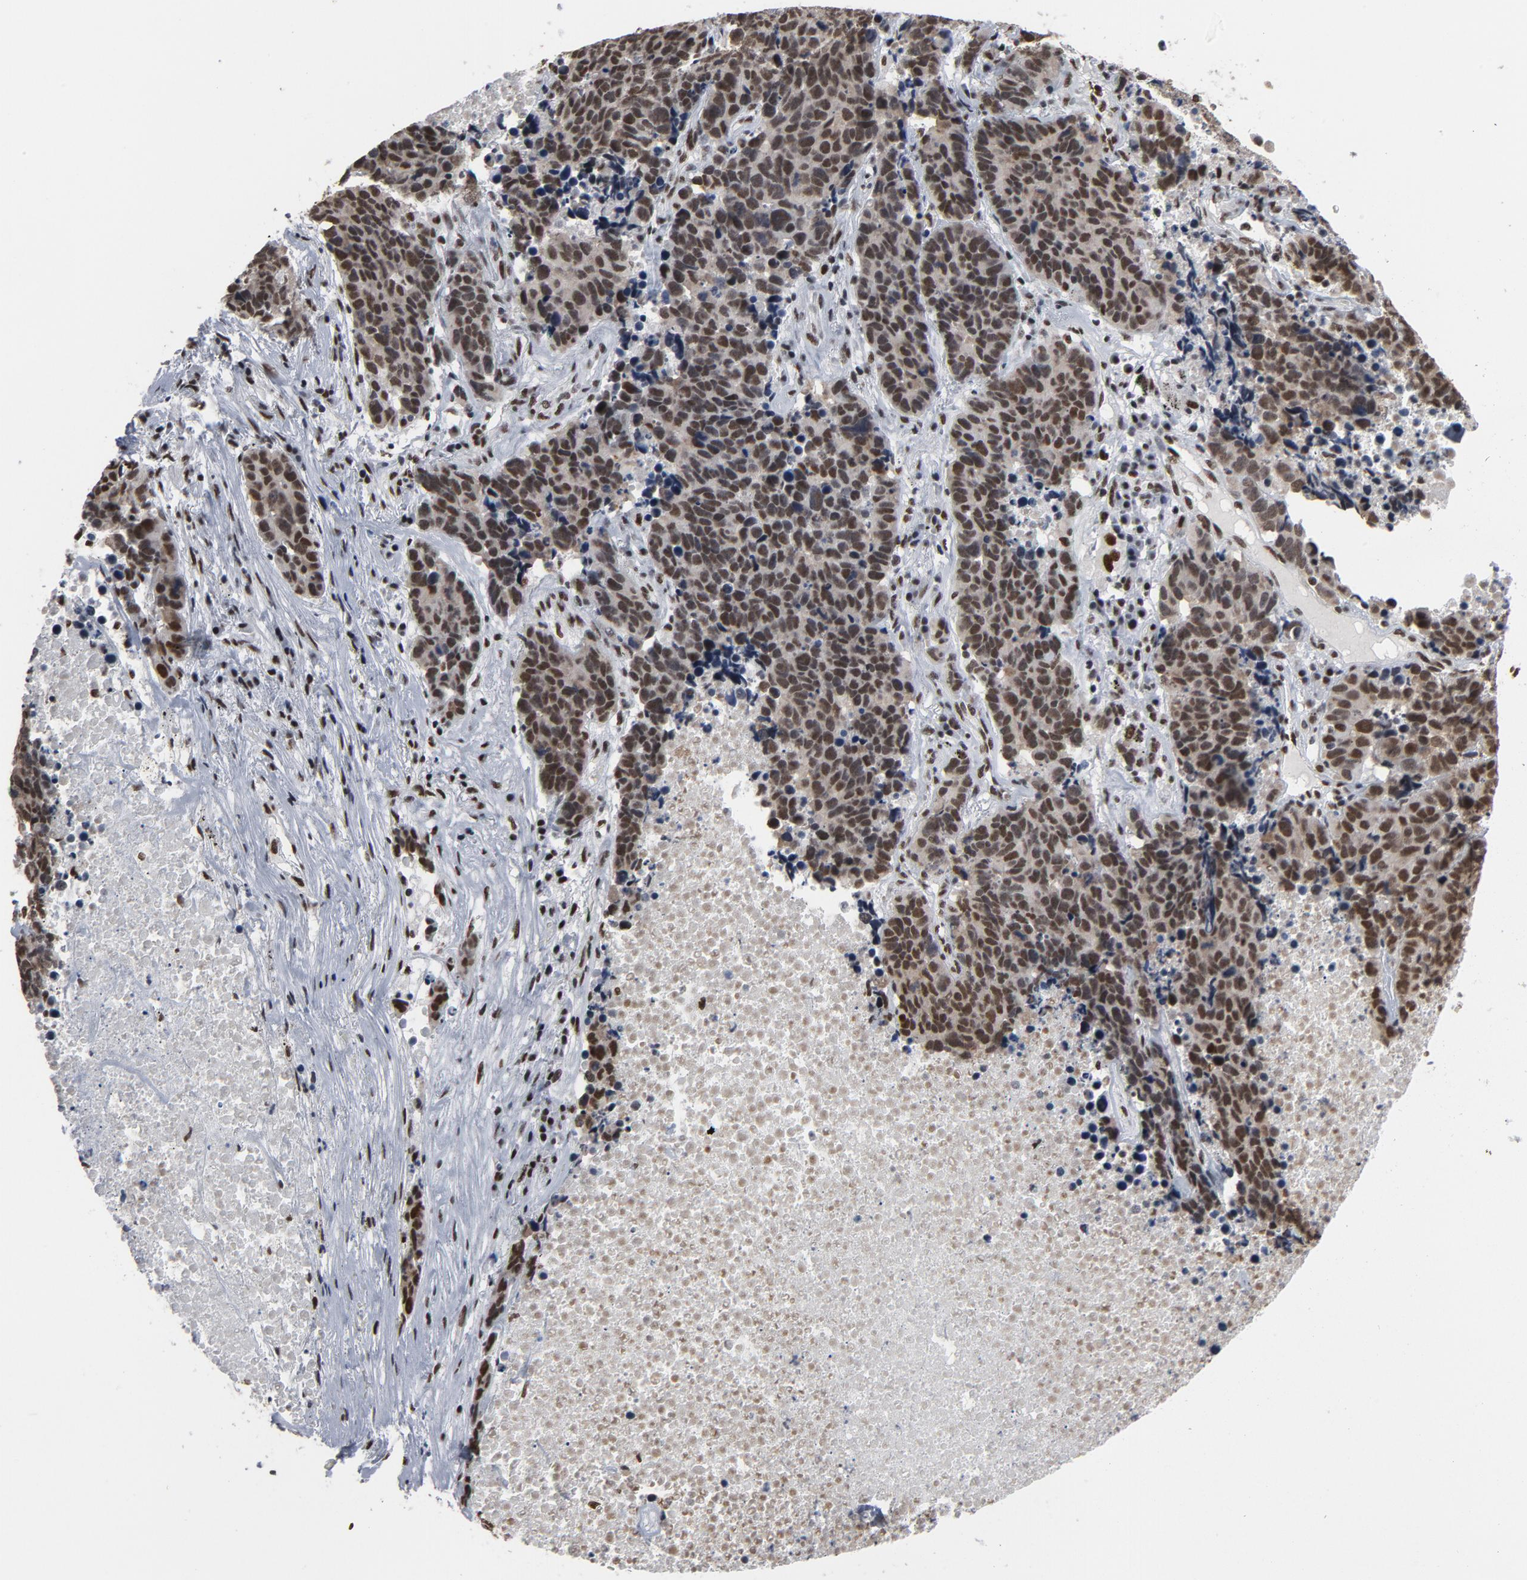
{"staining": {"intensity": "moderate", "quantity": ">75%", "location": "nuclear"}, "tissue": "lung cancer", "cell_type": "Tumor cells", "image_type": "cancer", "snomed": [{"axis": "morphology", "description": "Carcinoid, malignant, NOS"}, {"axis": "topography", "description": "Lung"}], "caption": "This image shows IHC staining of human malignant carcinoid (lung), with medium moderate nuclear expression in approximately >75% of tumor cells.", "gene": "MRE11", "patient": {"sex": "male", "age": 60}}